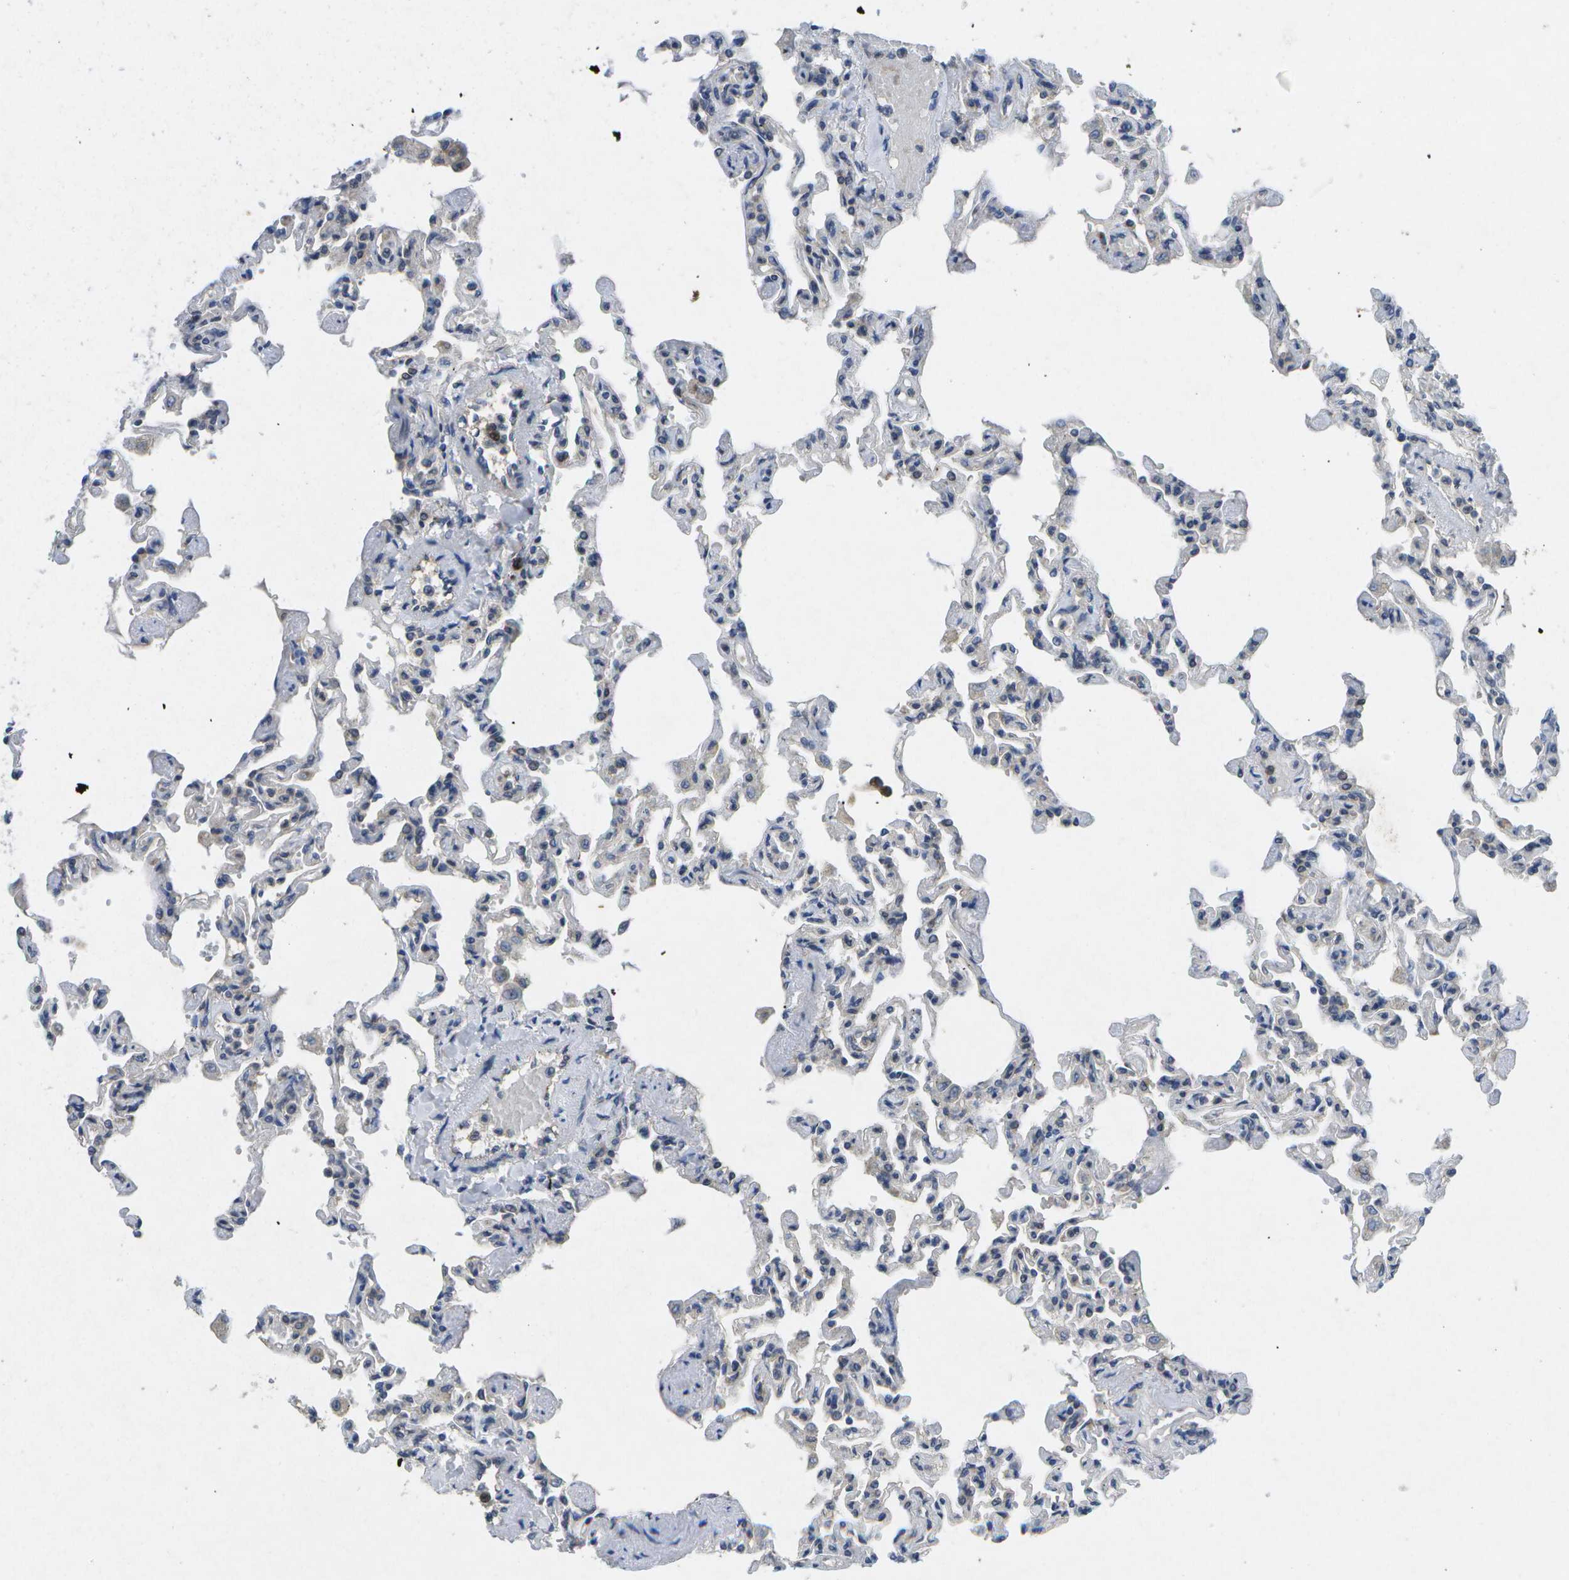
{"staining": {"intensity": "moderate", "quantity": "<25%", "location": "cytoplasmic/membranous"}, "tissue": "lung", "cell_type": "Alveolar cells", "image_type": "normal", "snomed": [{"axis": "morphology", "description": "Normal tissue, NOS"}, {"axis": "topography", "description": "Lung"}], "caption": "A histopathology image of lung stained for a protein demonstrates moderate cytoplasmic/membranous brown staining in alveolar cells. Nuclei are stained in blue.", "gene": "KDELR1", "patient": {"sex": "male", "age": 21}}